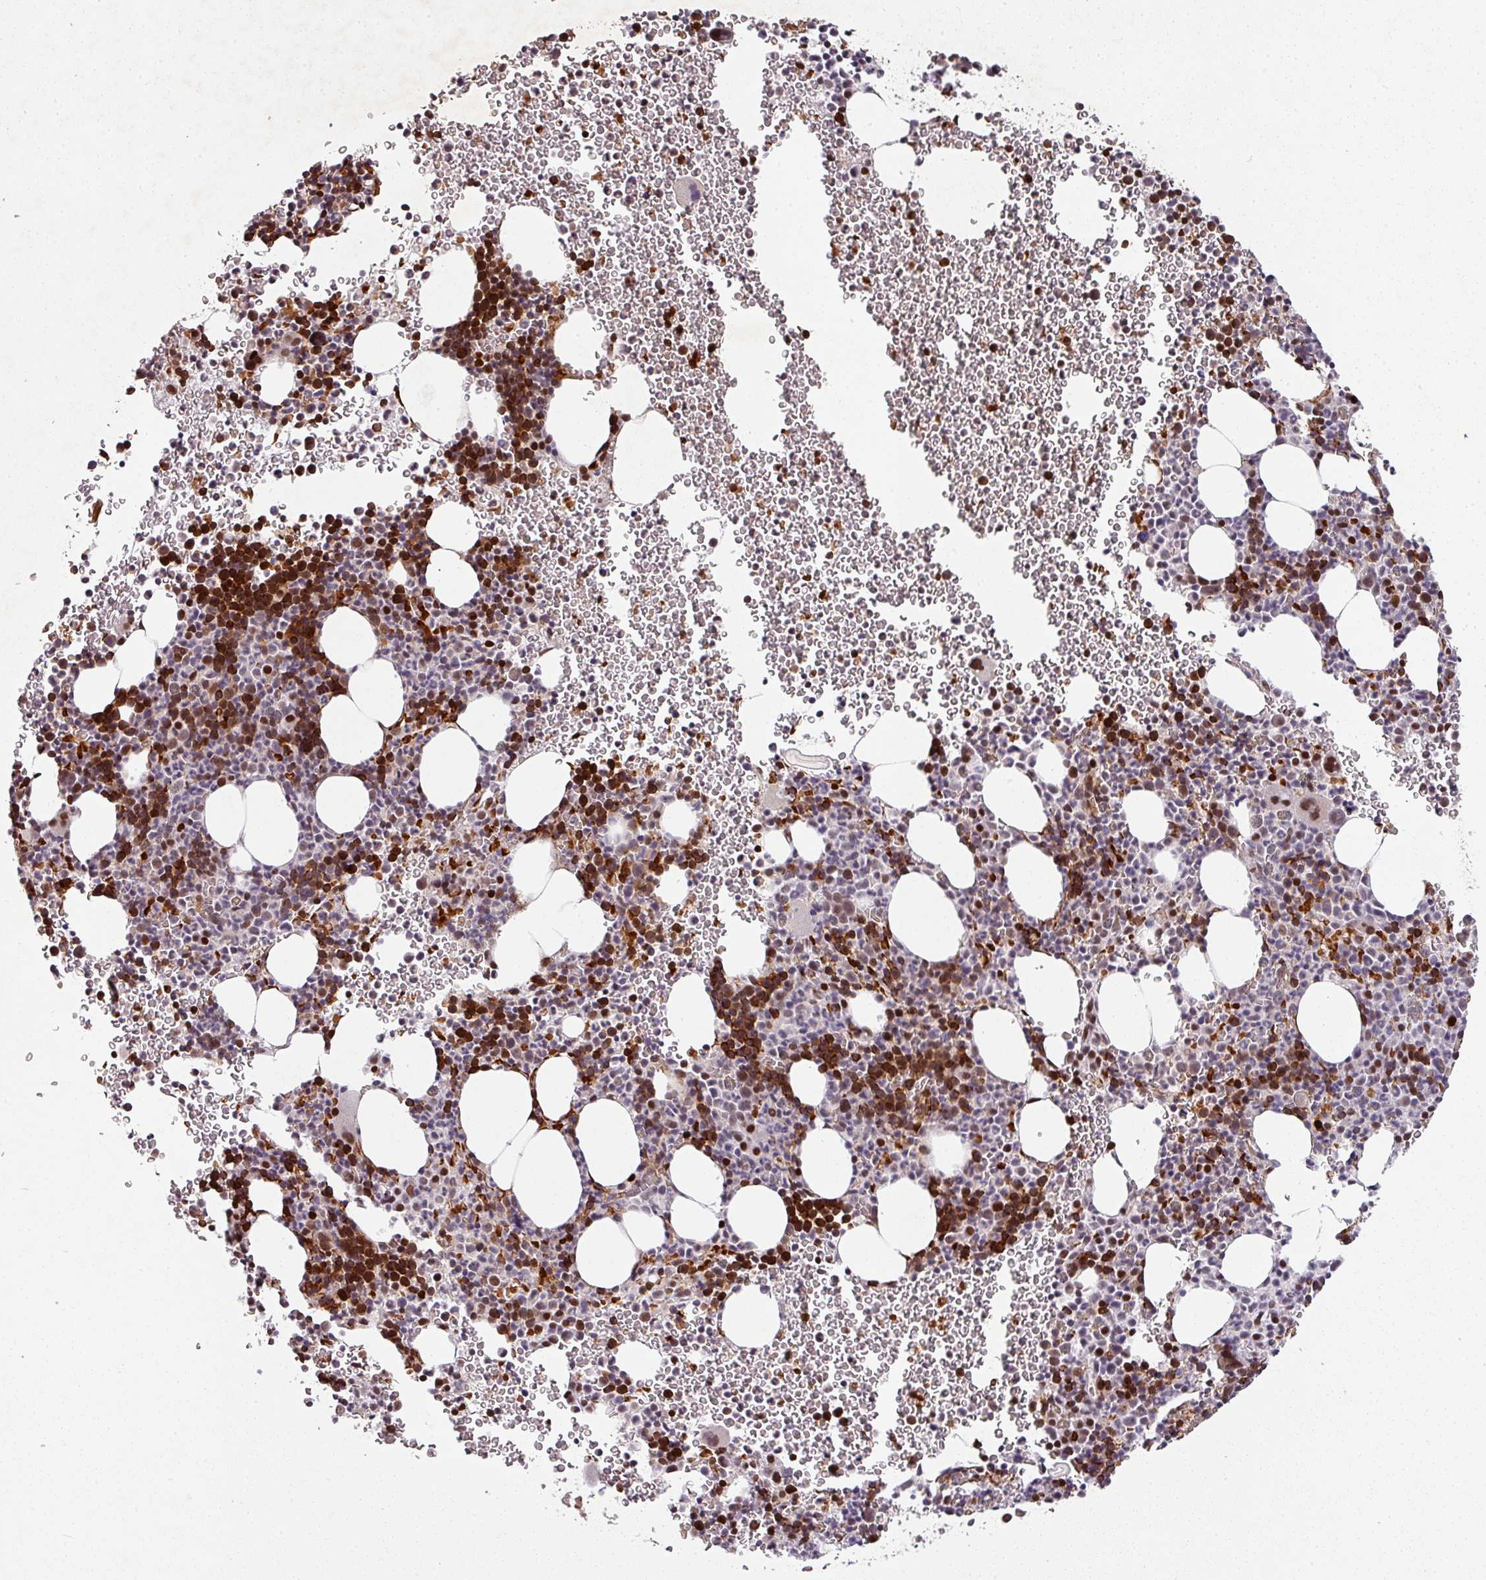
{"staining": {"intensity": "strong", "quantity": "25%-75%", "location": "cytoplasmic/membranous,nuclear"}, "tissue": "bone marrow", "cell_type": "Hematopoietic cells", "image_type": "normal", "snomed": [{"axis": "morphology", "description": "Normal tissue, NOS"}, {"axis": "topography", "description": "Bone marrow"}], "caption": "A micrograph of bone marrow stained for a protein displays strong cytoplasmic/membranous,nuclear brown staining in hematopoietic cells.", "gene": "NEIL1", "patient": {"sex": "male", "age": 61}}